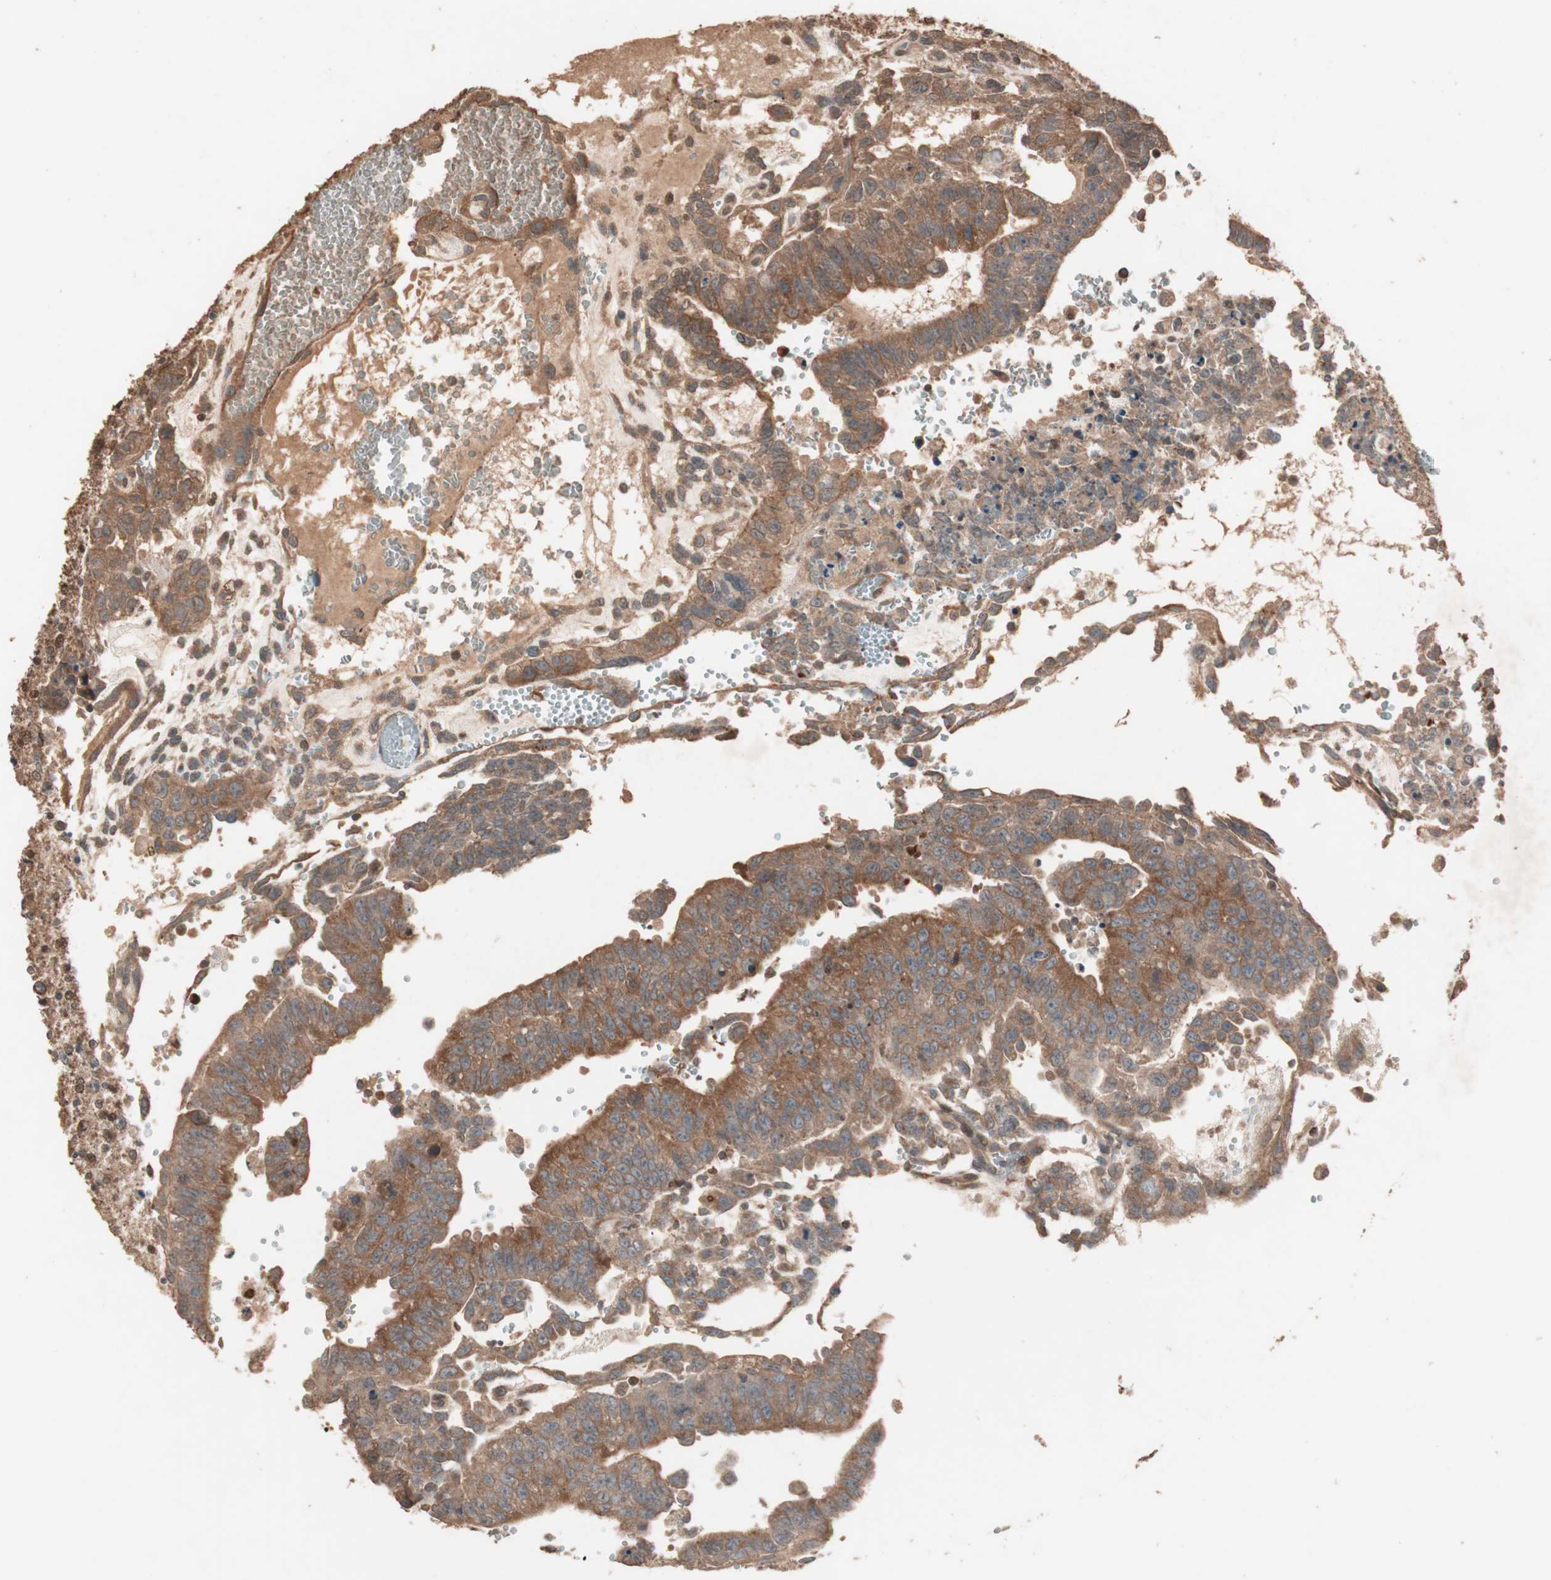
{"staining": {"intensity": "moderate", "quantity": ">75%", "location": "cytoplasmic/membranous"}, "tissue": "testis cancer", "cell_type": "Tumor cells", "image_type": "cancer", "snomed": [{"axis": "morphology", "description": "Seminoma, NOS"}, {"axis": "morphology", "description": "Carcinoma, Embryonal, NOS"}, {"axis": "topography", "description": "Testis"}], "caption": "This is an image of IHC staining of testis cancer, which shows moderate positivity in the cytoplasmic/membranous of tumor cells.", "gene": "USP20", "patient": {"sex": "male", "age": 52}}